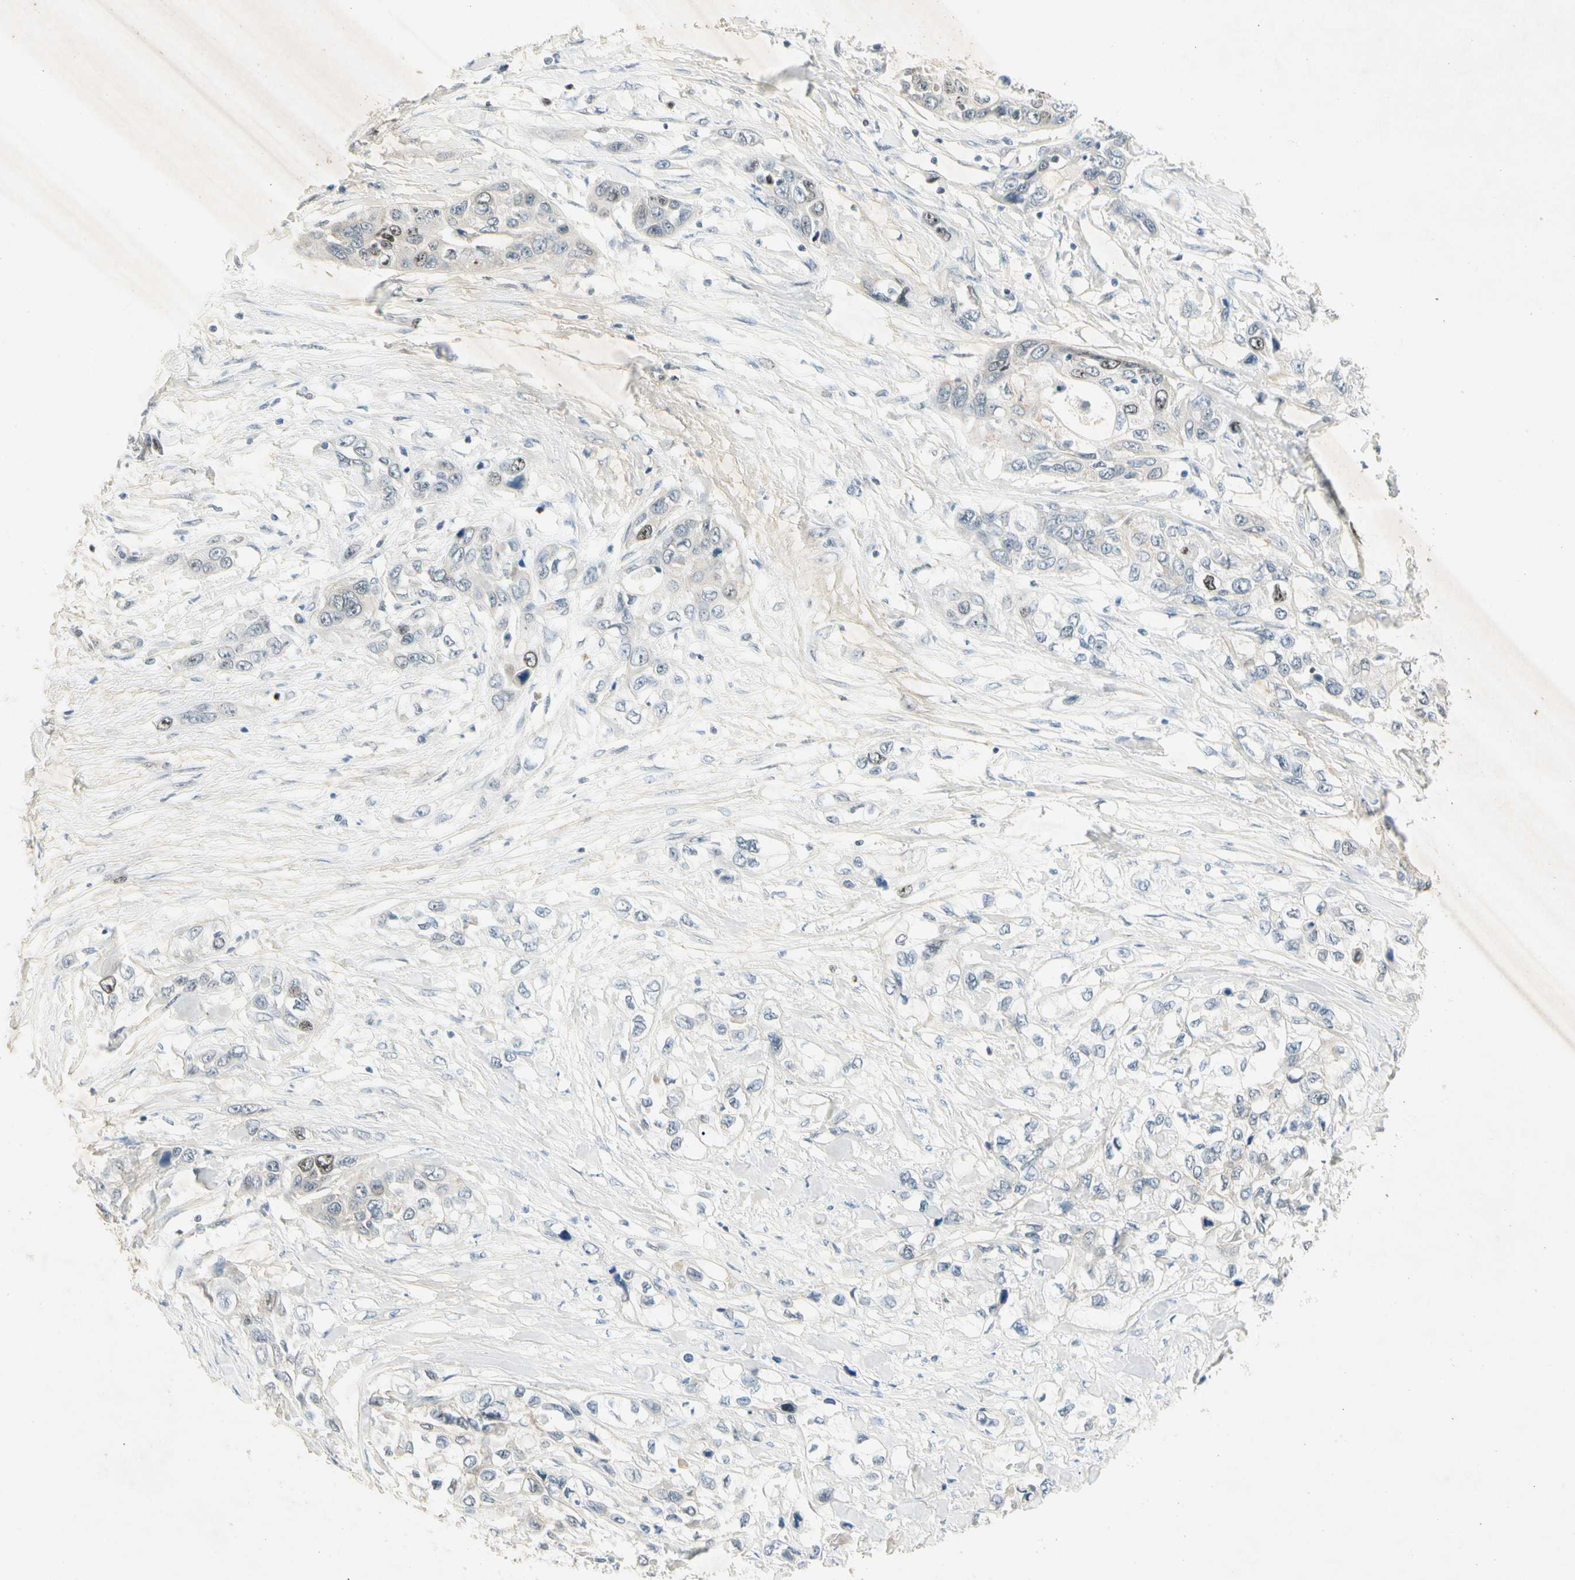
{"staining": {"intensity": "negative", "quantity": "none", "location": "none"}, "tissue": "pancreatic cancer", "cell_type": "Tumor cells", "image_type": "cancer", "snomed": [{"axis": "morphology", "description": "Adenocarcinoma, NOS"}, {"axis": "topography", "description": "Pancreas"}], "caption": "Image shows no protein expression in tumor cells of pancreatic cancer tissue.", "gene": "PITX1", "patient": {"sex": "female", "age": 70}}